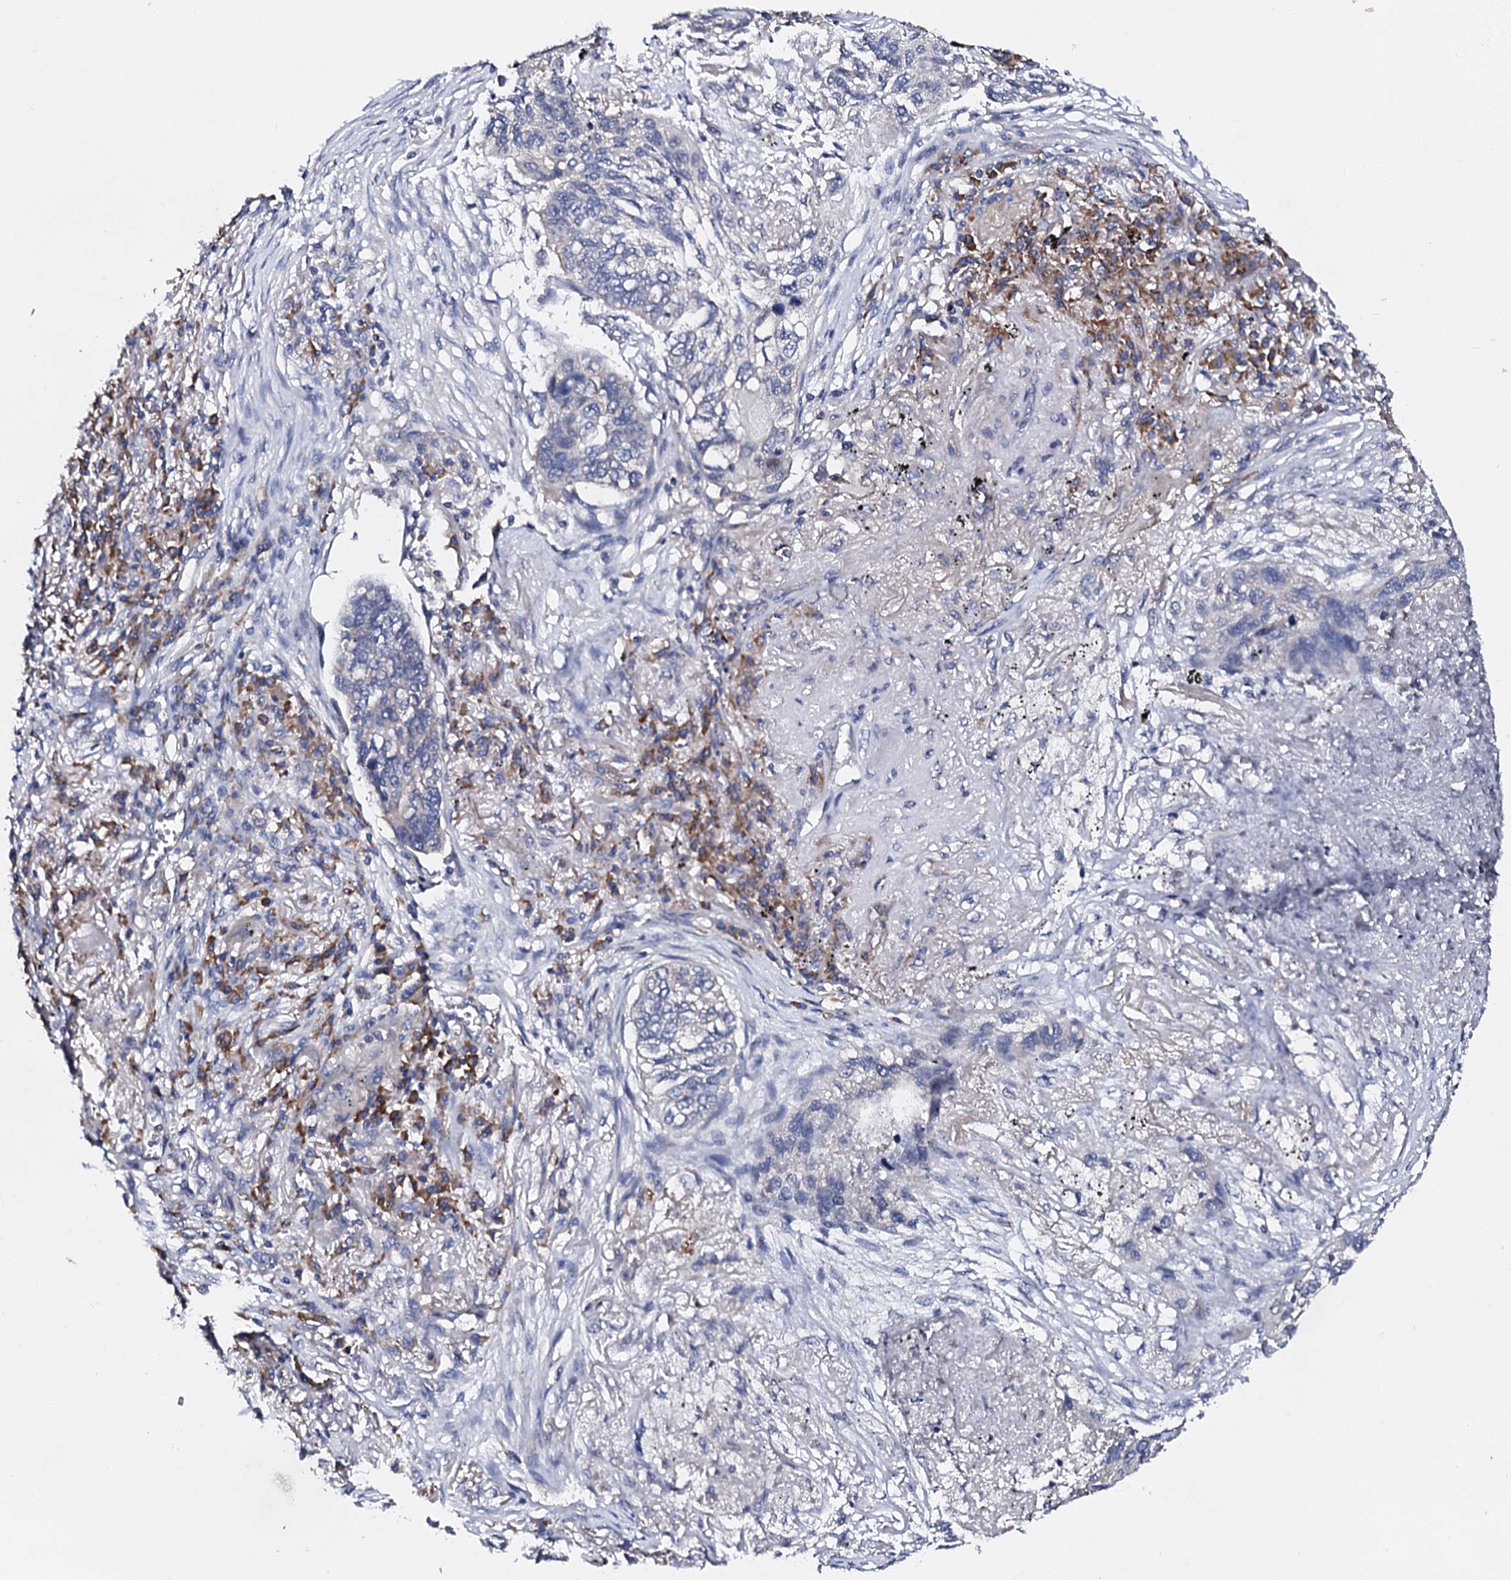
{"staining": {"intensity": "negative", "quantity": "none", "location": "none"}, "tissue": "lung cancer", "cell_type": "Tumor cells", "image_type": "cancer", "snomed": [{"axis": "morphology", "description": "Squamous cell carcinoma, NOS"}, {"axis": "topography", "description": "Lung"}], "caption": "There is no significant expression in tumor cells of lung cancer (squamous cell carcinoma).", "gene": "NUP58", "patient": {"sex": "female", "age": 63}}